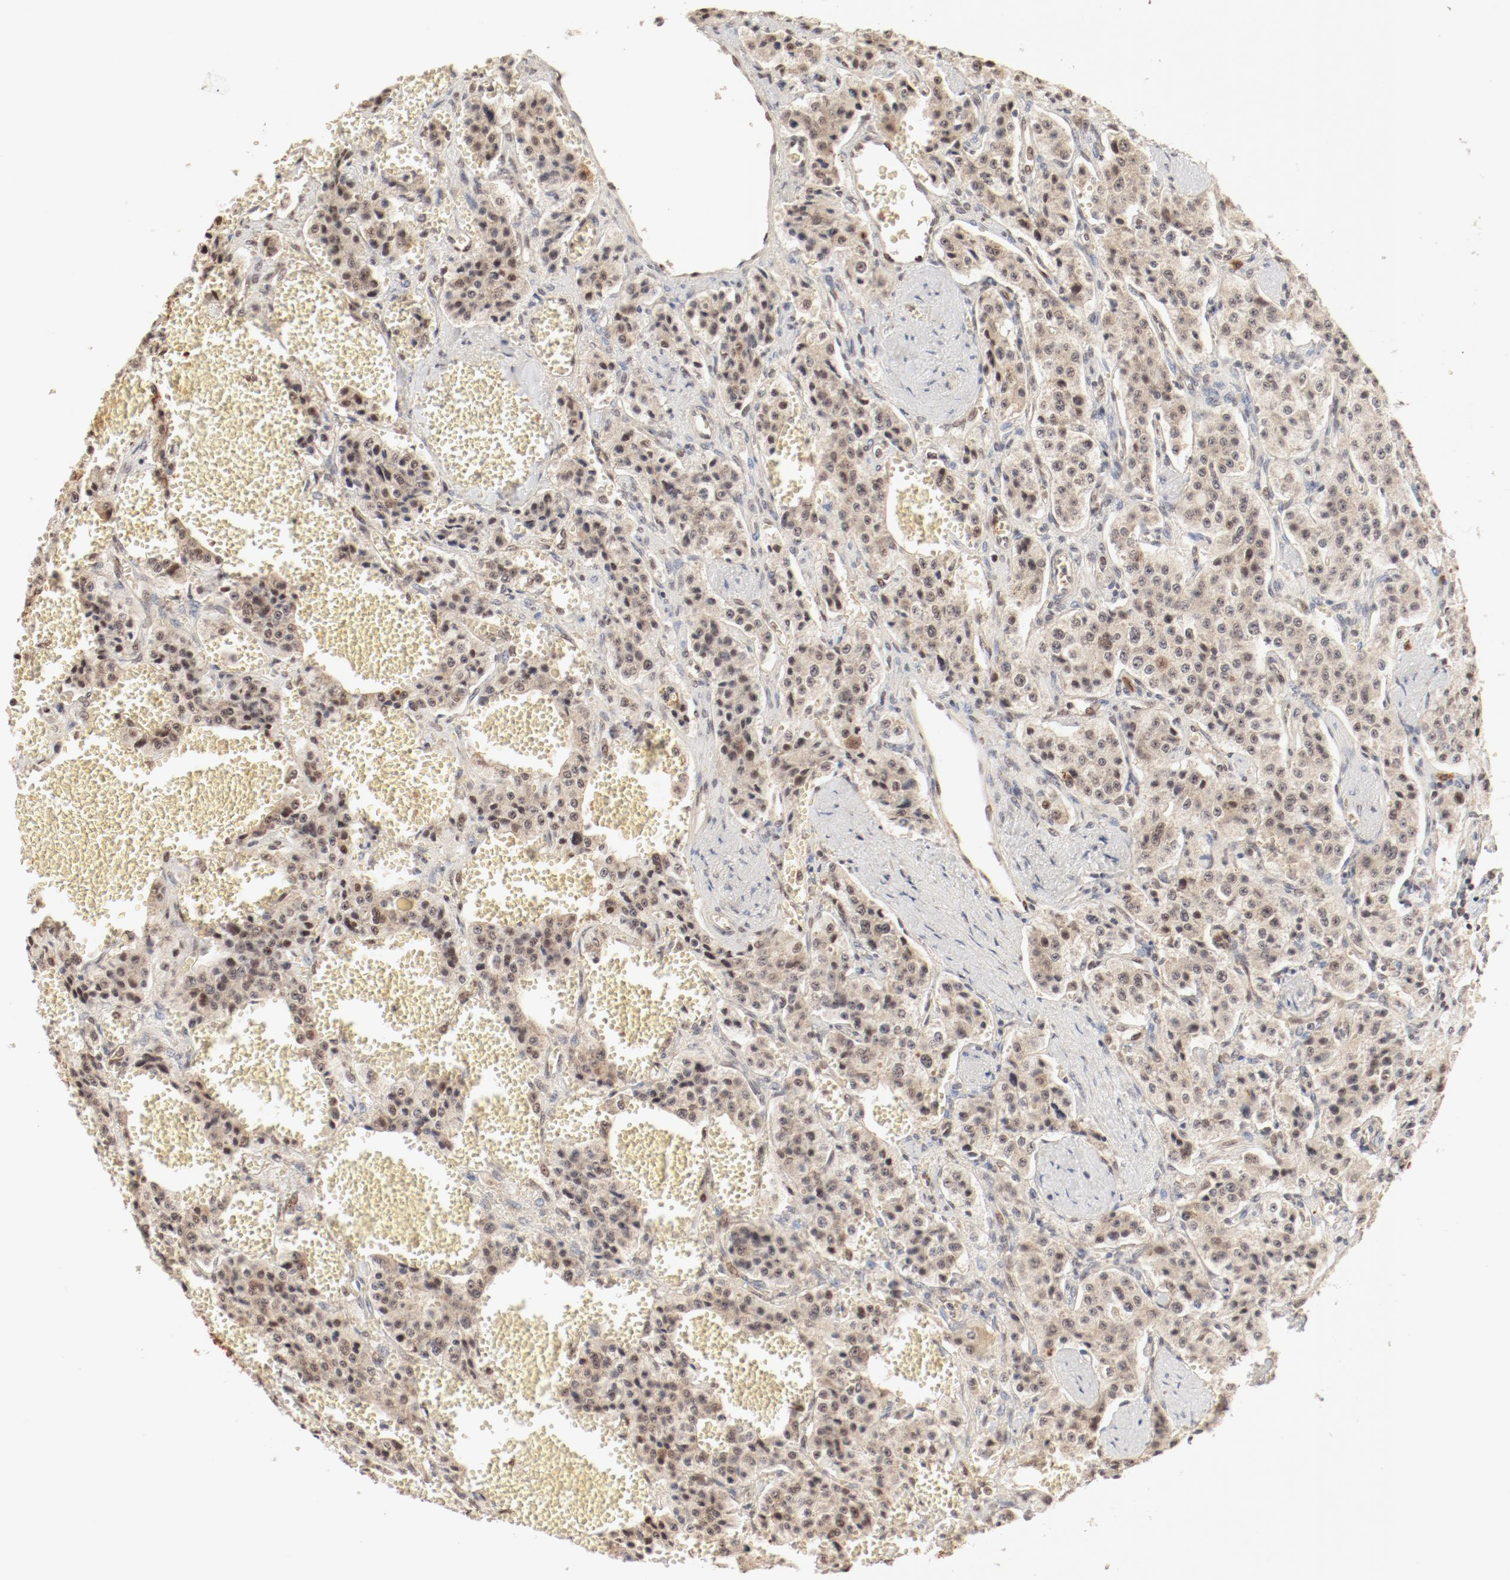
{"staining": {"intensity": "weak", "quantity": "25%-75%", "location": "cytoplasmic/membranous"}, "tissue": "carcinoid", "cell_type": "Tumor cells", "image_type": "cancer", "snomed": [{"axis": "morphology", "description": "Carcinoid, malignant, NOS"}, {"axis": "topography", "description": "Small intestine"}], "caption": "Brown immunohistochemical staining in human carcinoid displays weak cytoplasmic/membranous staining in approximately 25%-75% of tumor cells.", "gene": "FAM50A", "patient": {"sex": "male", "age": 52}}